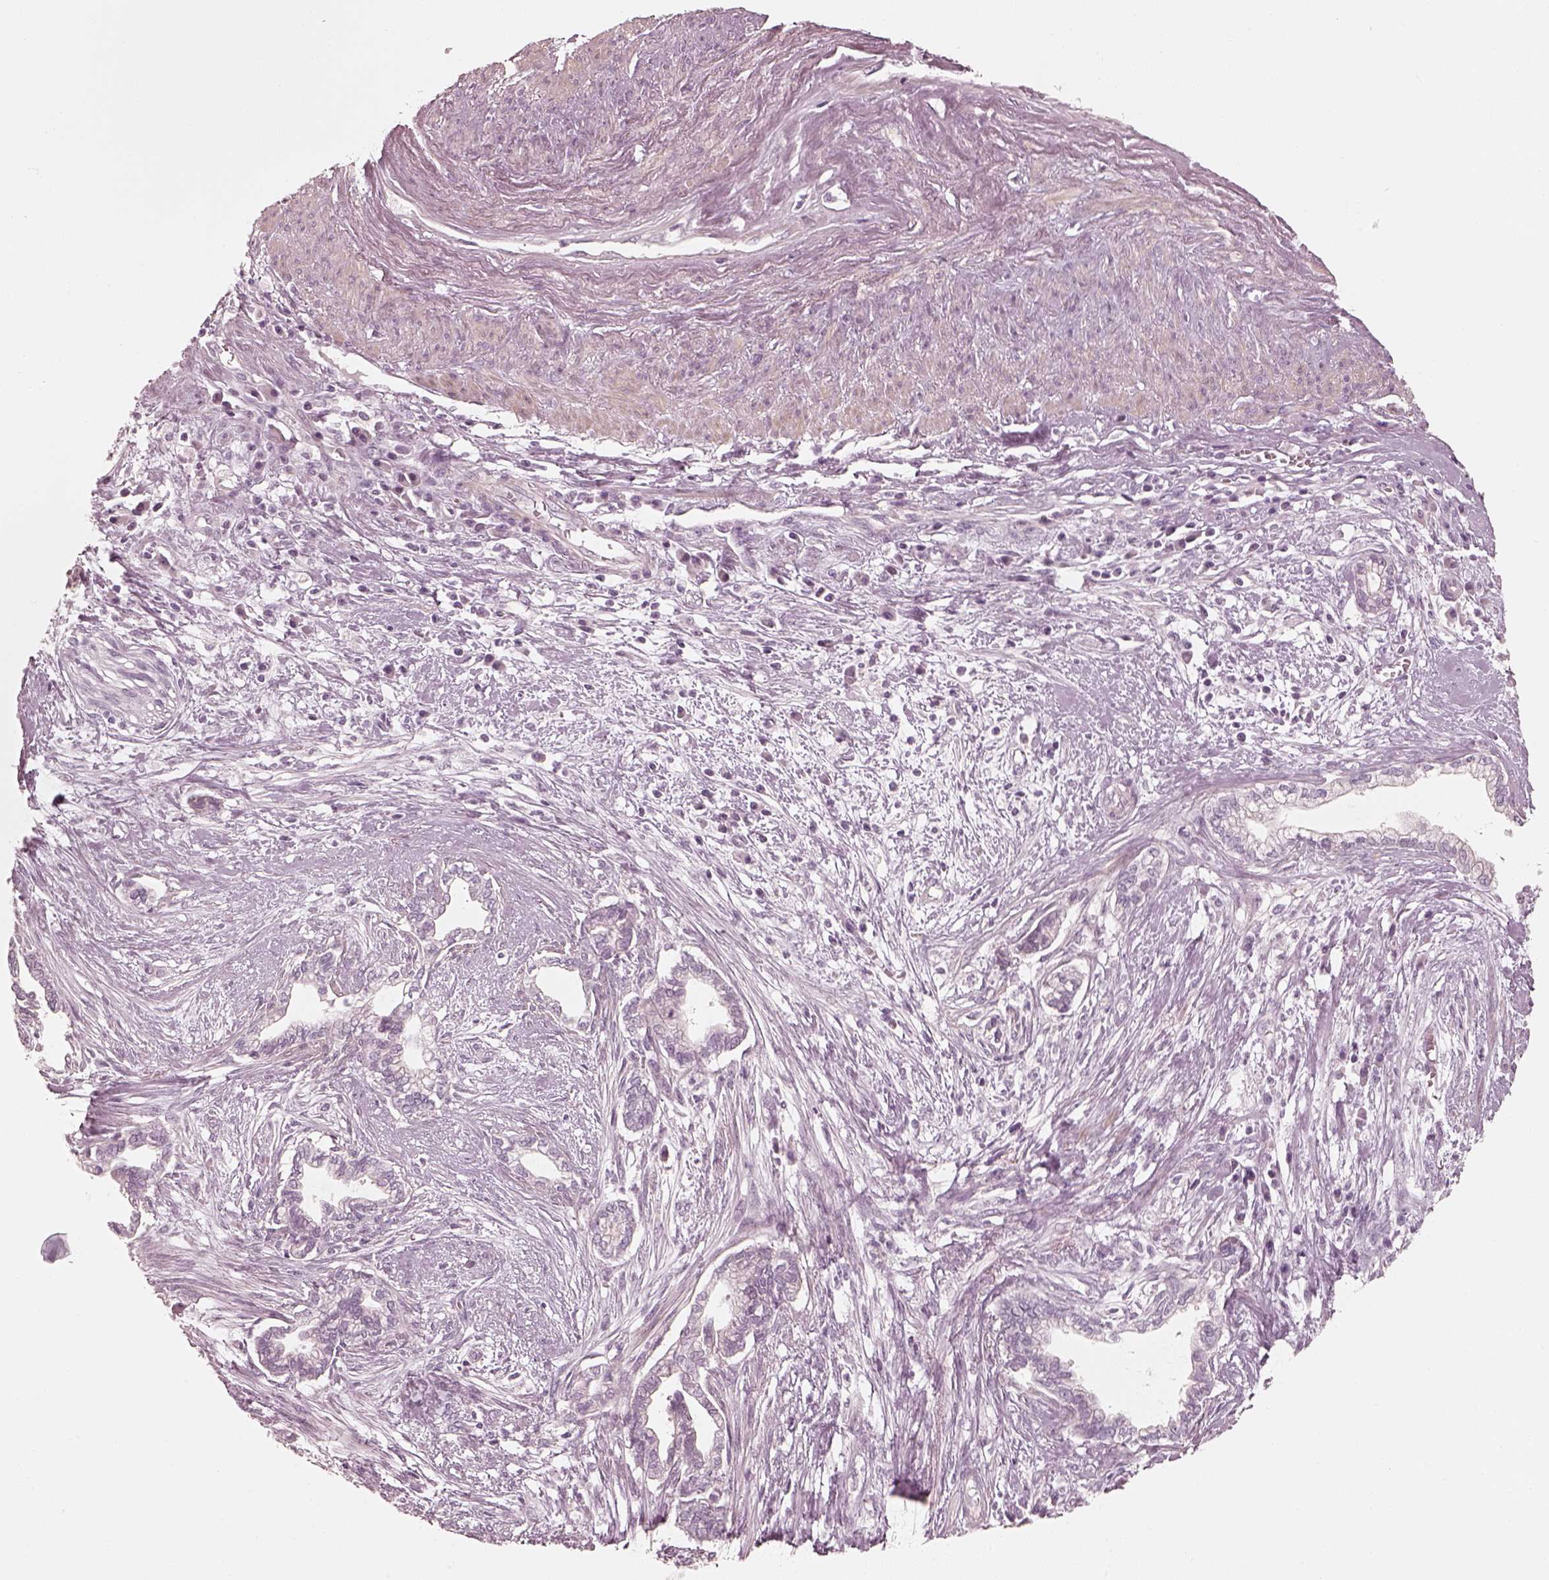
{"staining": {"intensity": "negative", "quantity": "none", "location": "none"}, "tissue": "cervical cancer", "cell_type": "Tumor cells", "image_type": "cancer", "snomed": [{"axis": "morphology", "description": "Adenocarcinoma, NOS"}, {"axis": "topography", "description": "Cervix"}], "caption": "The immunohistochemistry (IHC) histopathology image has no significant positivity in tumor cells of cervical cancer (adenocarcinoma) tissue. (IHC, brightfield microscopy, high magnification).", "gene": "SPATA24", "patient": {"sex": "female", "age": 62}}